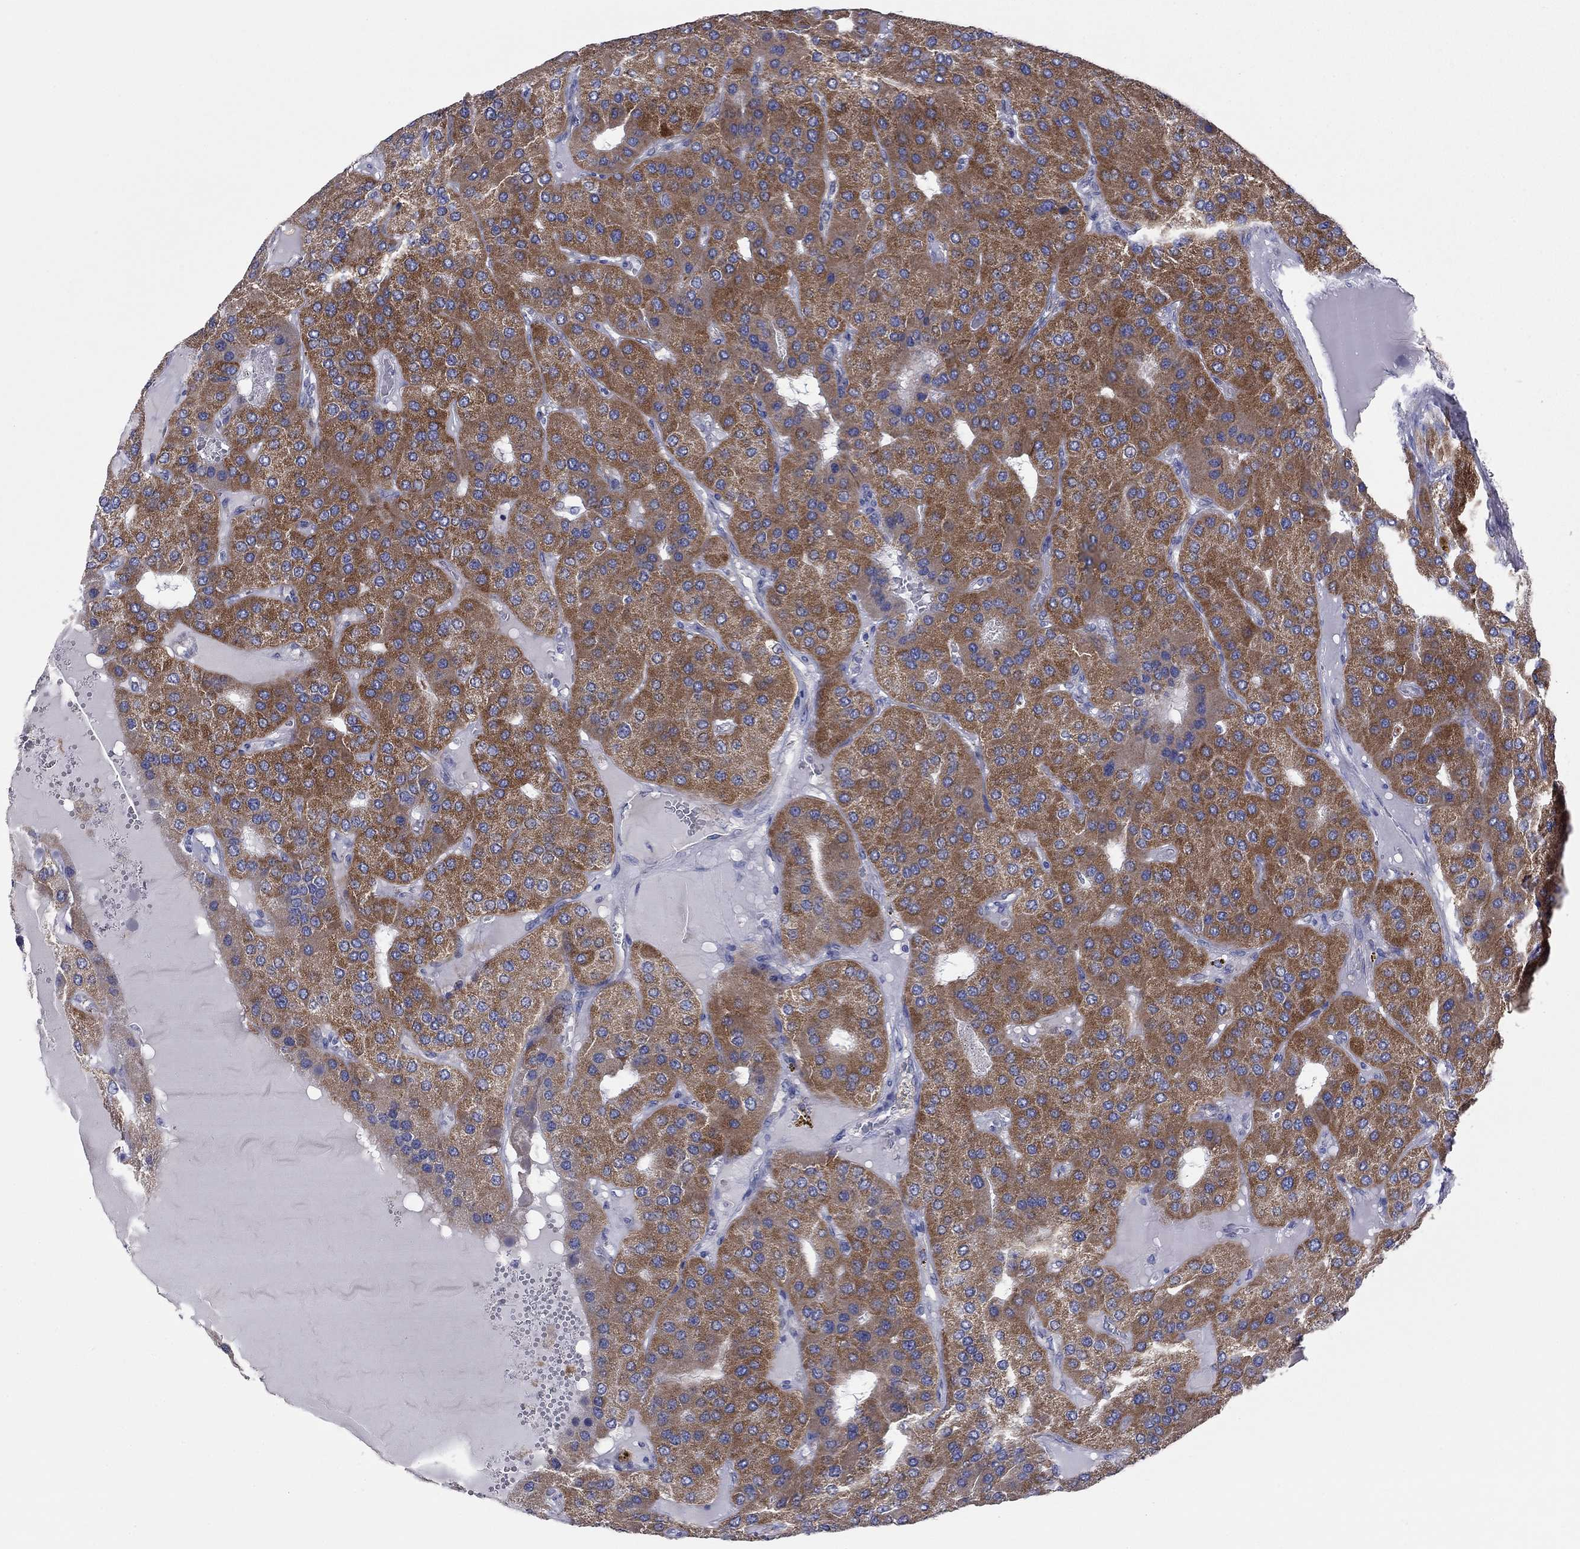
{"staining": {"intensity": "moderate", "quantity": ">75%", "location": "cytoplasmic/membranous"}, "tissue": "parathyroid gland", "cell_type": "Glandular cells", "image_type": "normal", "snomed": [{"axis": "morphology", "description": "Normal tissue, NOS"}, {"axis": "morphology", "description": "Adenoma, NOS"}, {"axis": "topography", "description": "Parathyroid gland"}], "caption": "Human parathyroid gland stained with a brown dye reveals moderate cytoplasmic/membranous positive positivity in about >75% of glandular cells.", "gene": "MGST3", "patient": {"sex": "female", "age": 86}}